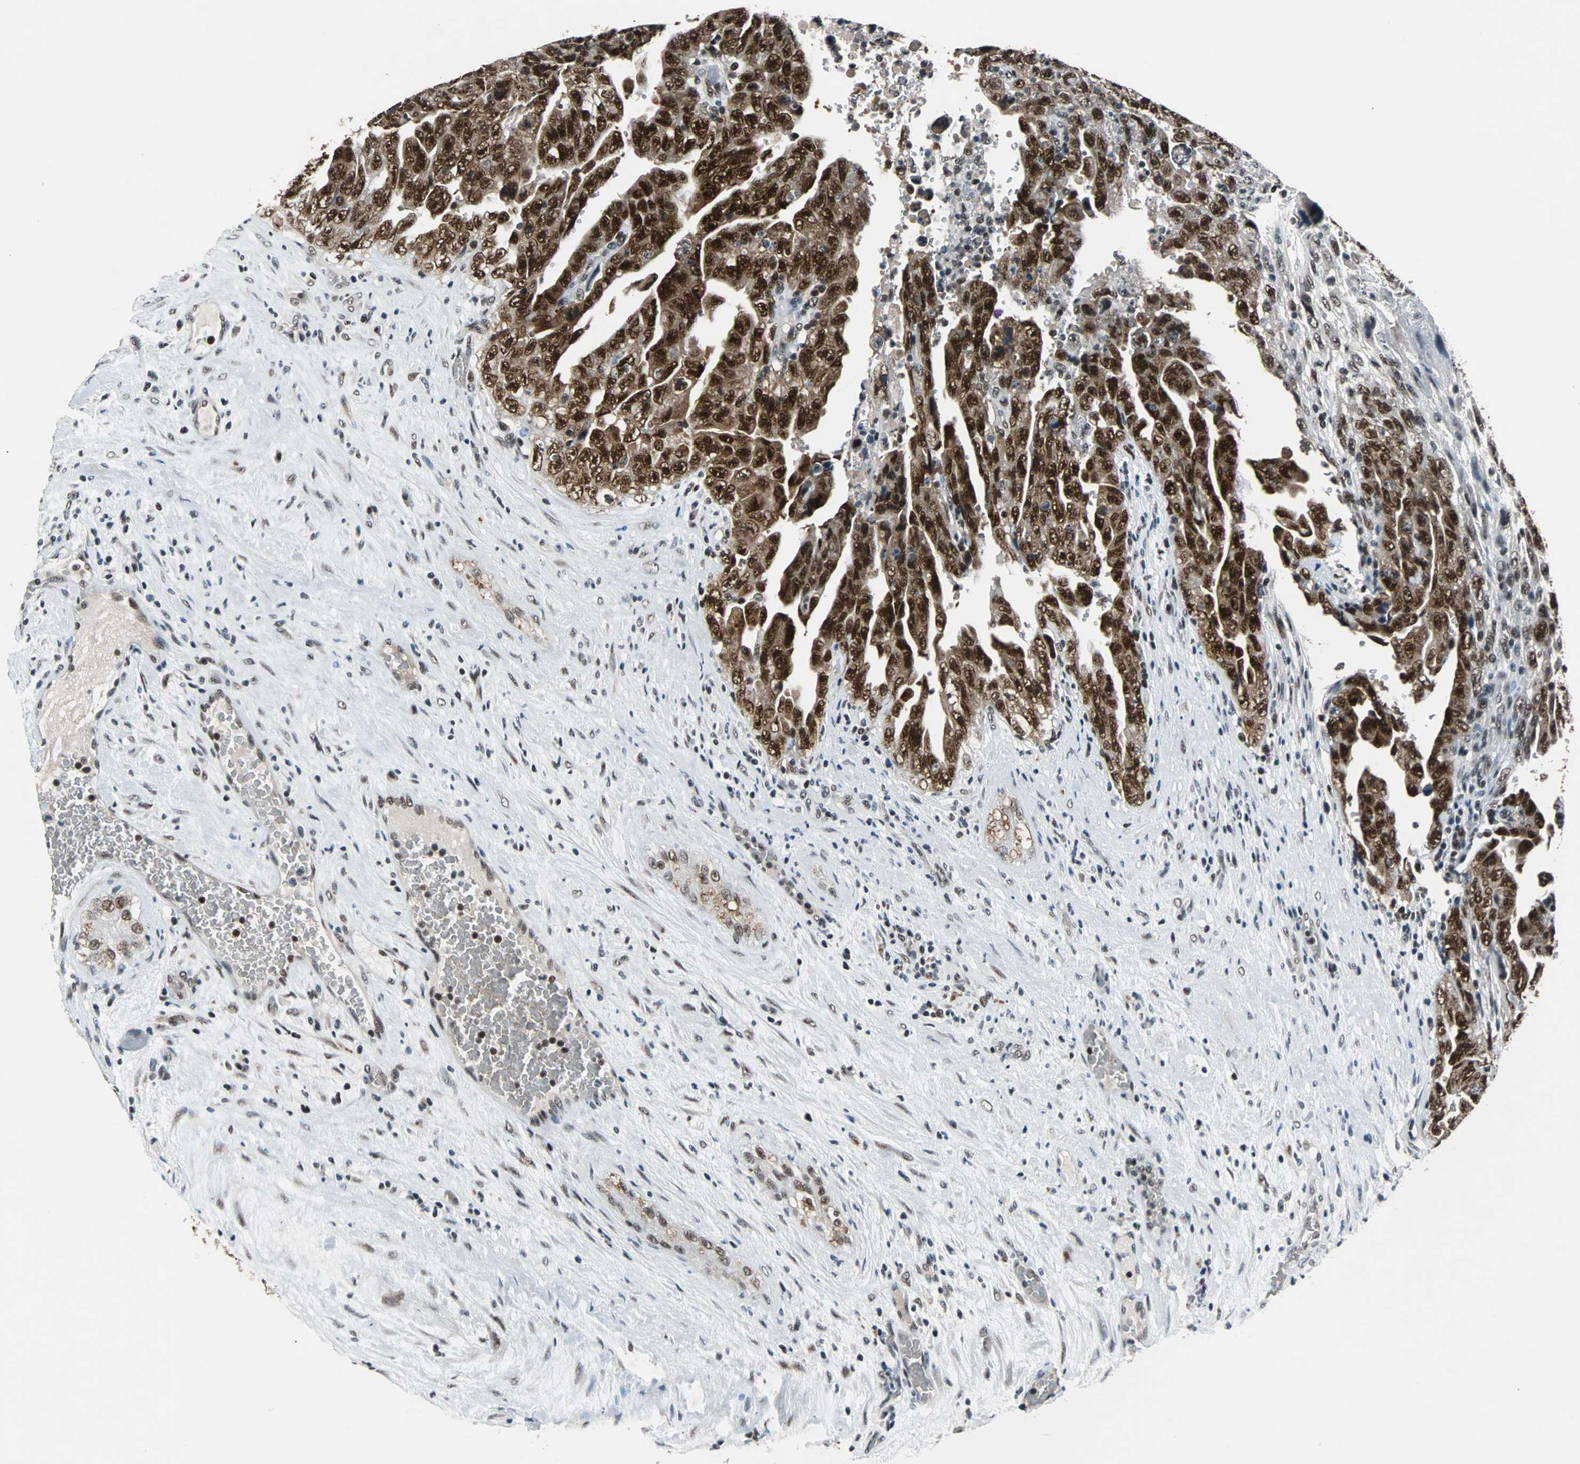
{"staining": {"intensity": "strong", "quantity": ">75%", "location": "cytoplasmic/membranous,nuclear"}, "tissue": "testis cancer", "cell_type": "Tumor cells", "image_type": "cancer", "snomed": [{"axis": "morphology", "description": "Carcinoma, Embryonal, NOS"}, {"axis": "topography", "description": "Testis"}], "caption": "Protein staining of embryonal carcinoma (testis) tissue reveals strong cytoplasmic/membranous and nuclear expression in approximately >75% of tumor cells. The staining was performed using DAB, with brown indicating positive protein expression. Nuclei are stained blue with hematoxylin.", "gene": "USP28", "patient": {"sex": "male", "age": 28}}